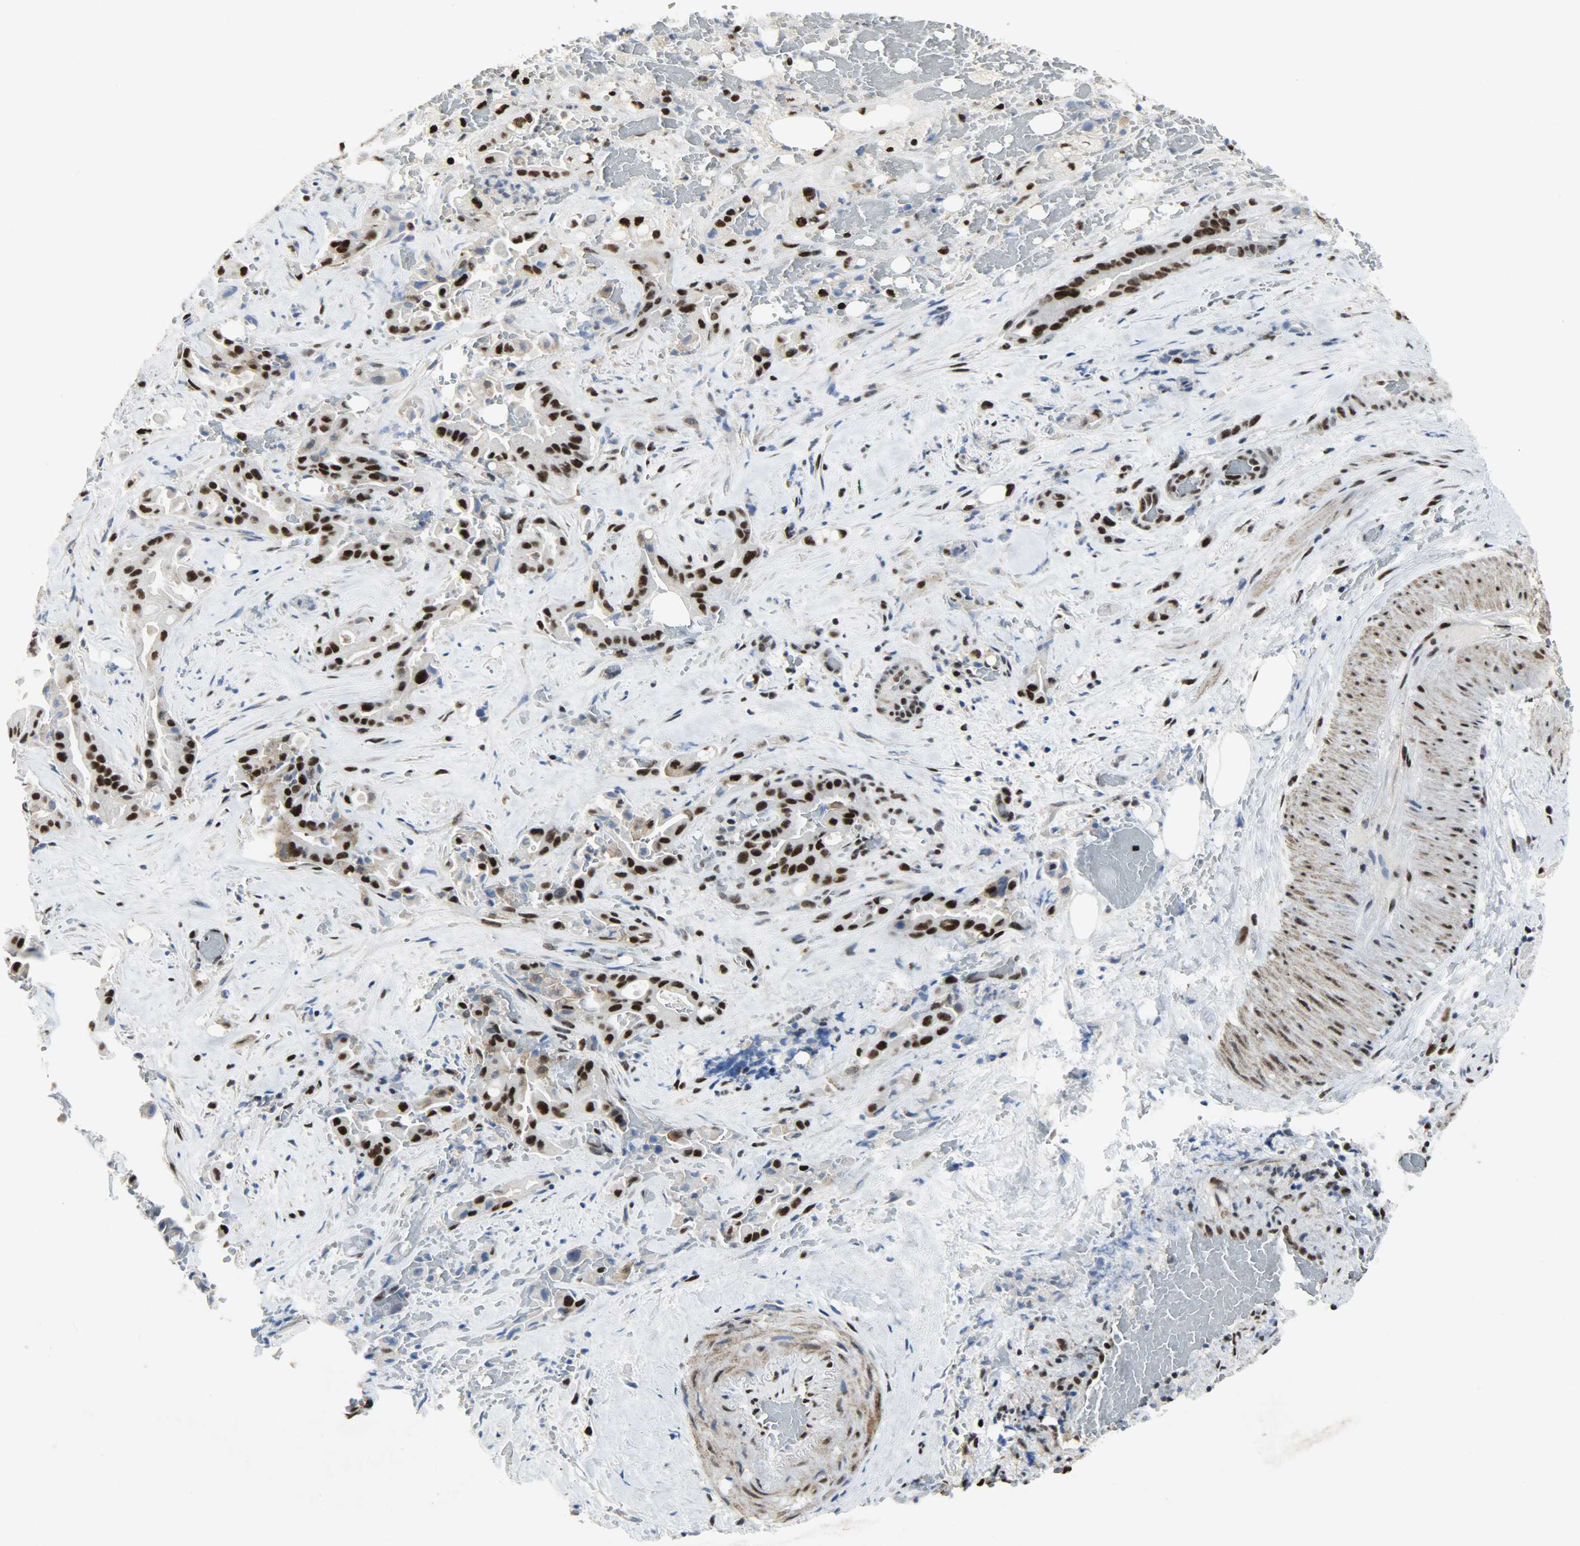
{"staining": {"intensity": "strong", "quantity": ">75%", "location": "nuclear"}, "tissue": "liver cancer", "cell_type": "Tumor cells", "image_type": "cancer", "snomed": [{"axis": "morphology", "description": "Cholangiocarcinoma"}, {"axis": "topography", "description": "Liver"}], "caption": "Human liver cholangiocarcinoma stained with a protein marker displays strong staining in tumor cells.", "gene": "SSB", "patient": {"sex": "female", "age": 68}}